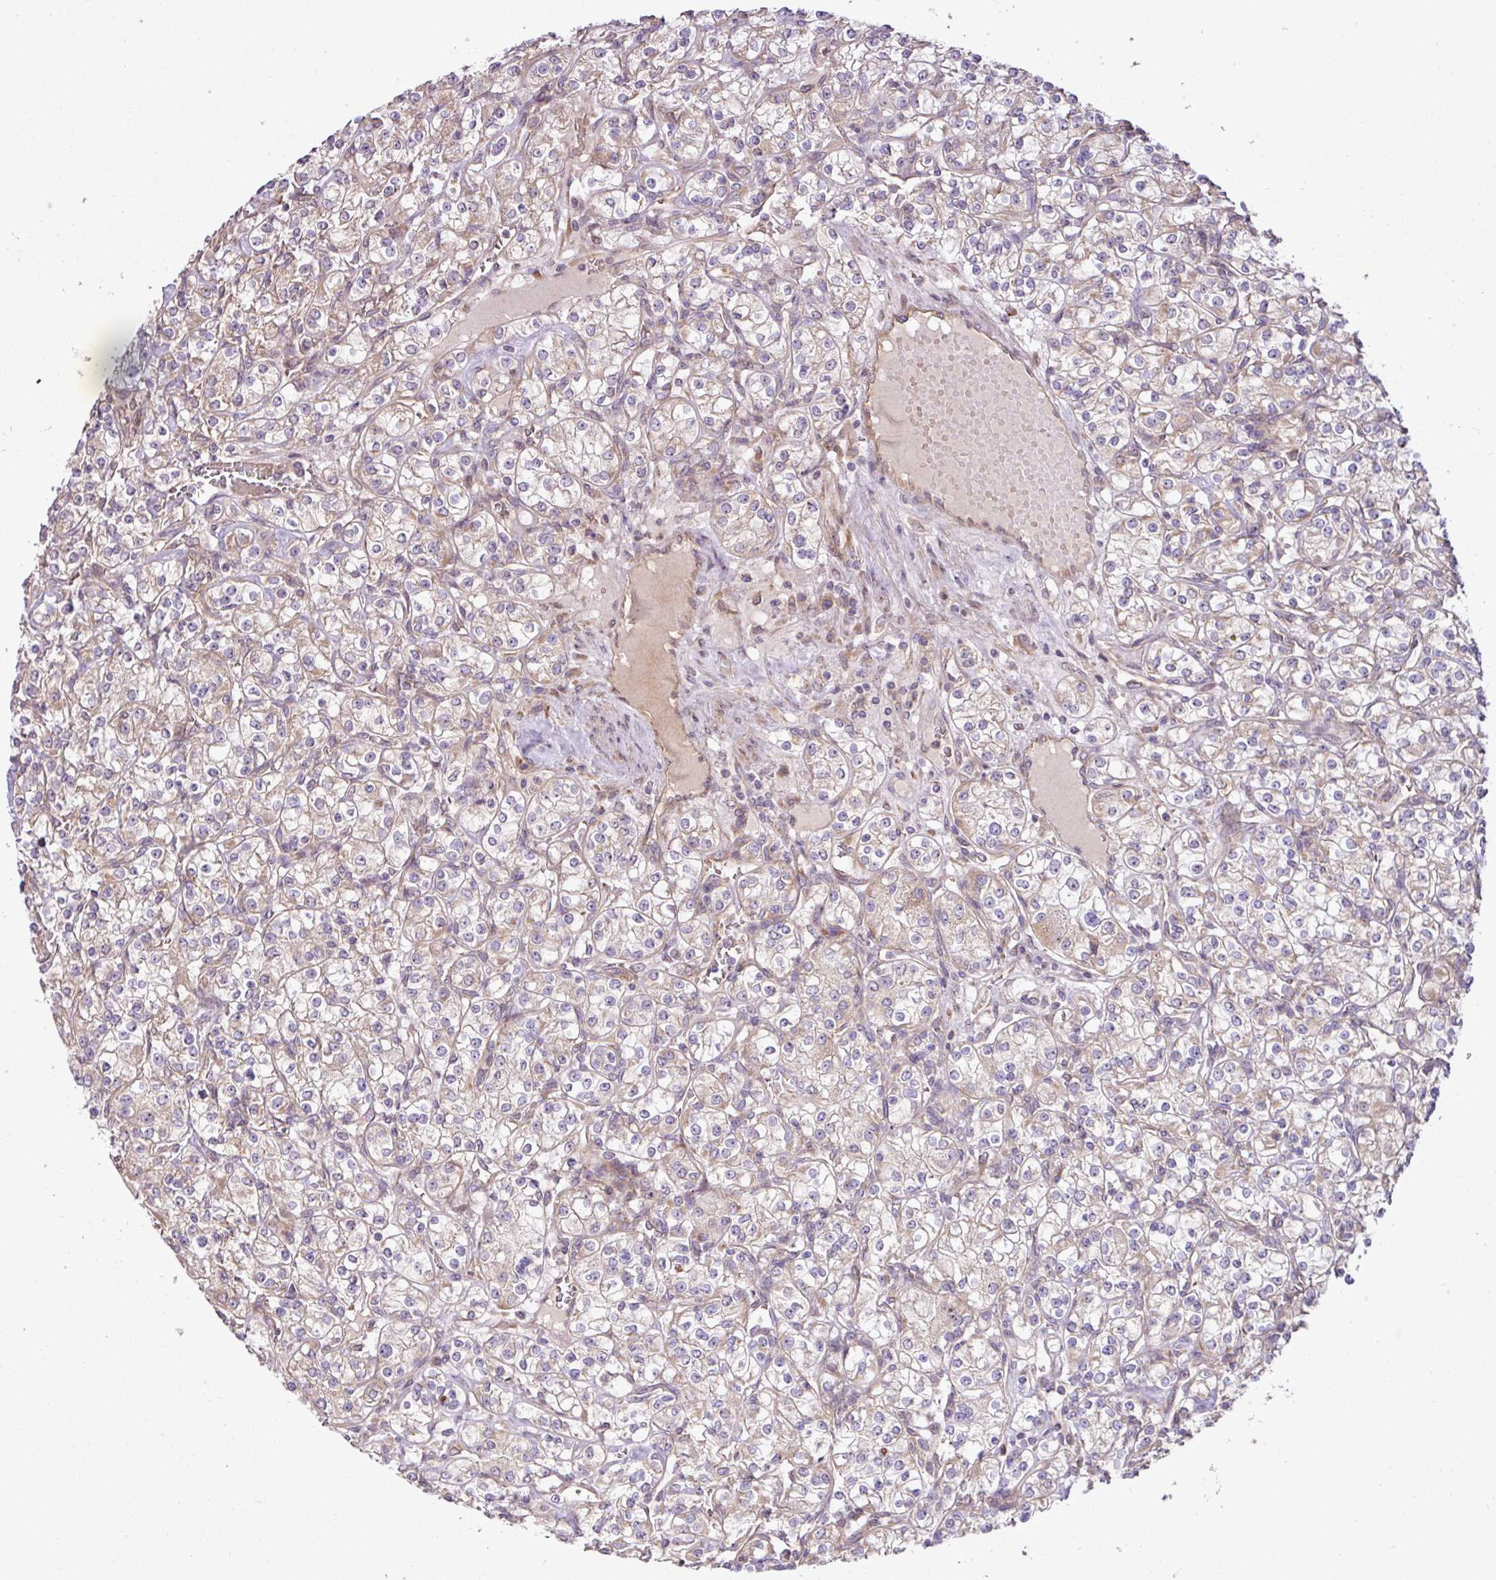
{"staining": {"intensity": "weak", "quantity": "25%-75%", "location": "cytoplasmic/membranous"}, "tissue": "renal cancer", "cell_type": "Tumor cells", "image_type": "cancer", "snomed": [{"axis": "morphology", "description": "Adenocarcinoma, NOS"}, {"axis": "topography", "description": "Kidney"}], "caption": "Immunohistochemical staining of adenocarcinoma (renal) exhibits weak cytoplasmic/membranous protein expression in approximately 25%-75% of tumor cells.", "gene": "COX18", "patient": {"sex": "male", "age": 77}}